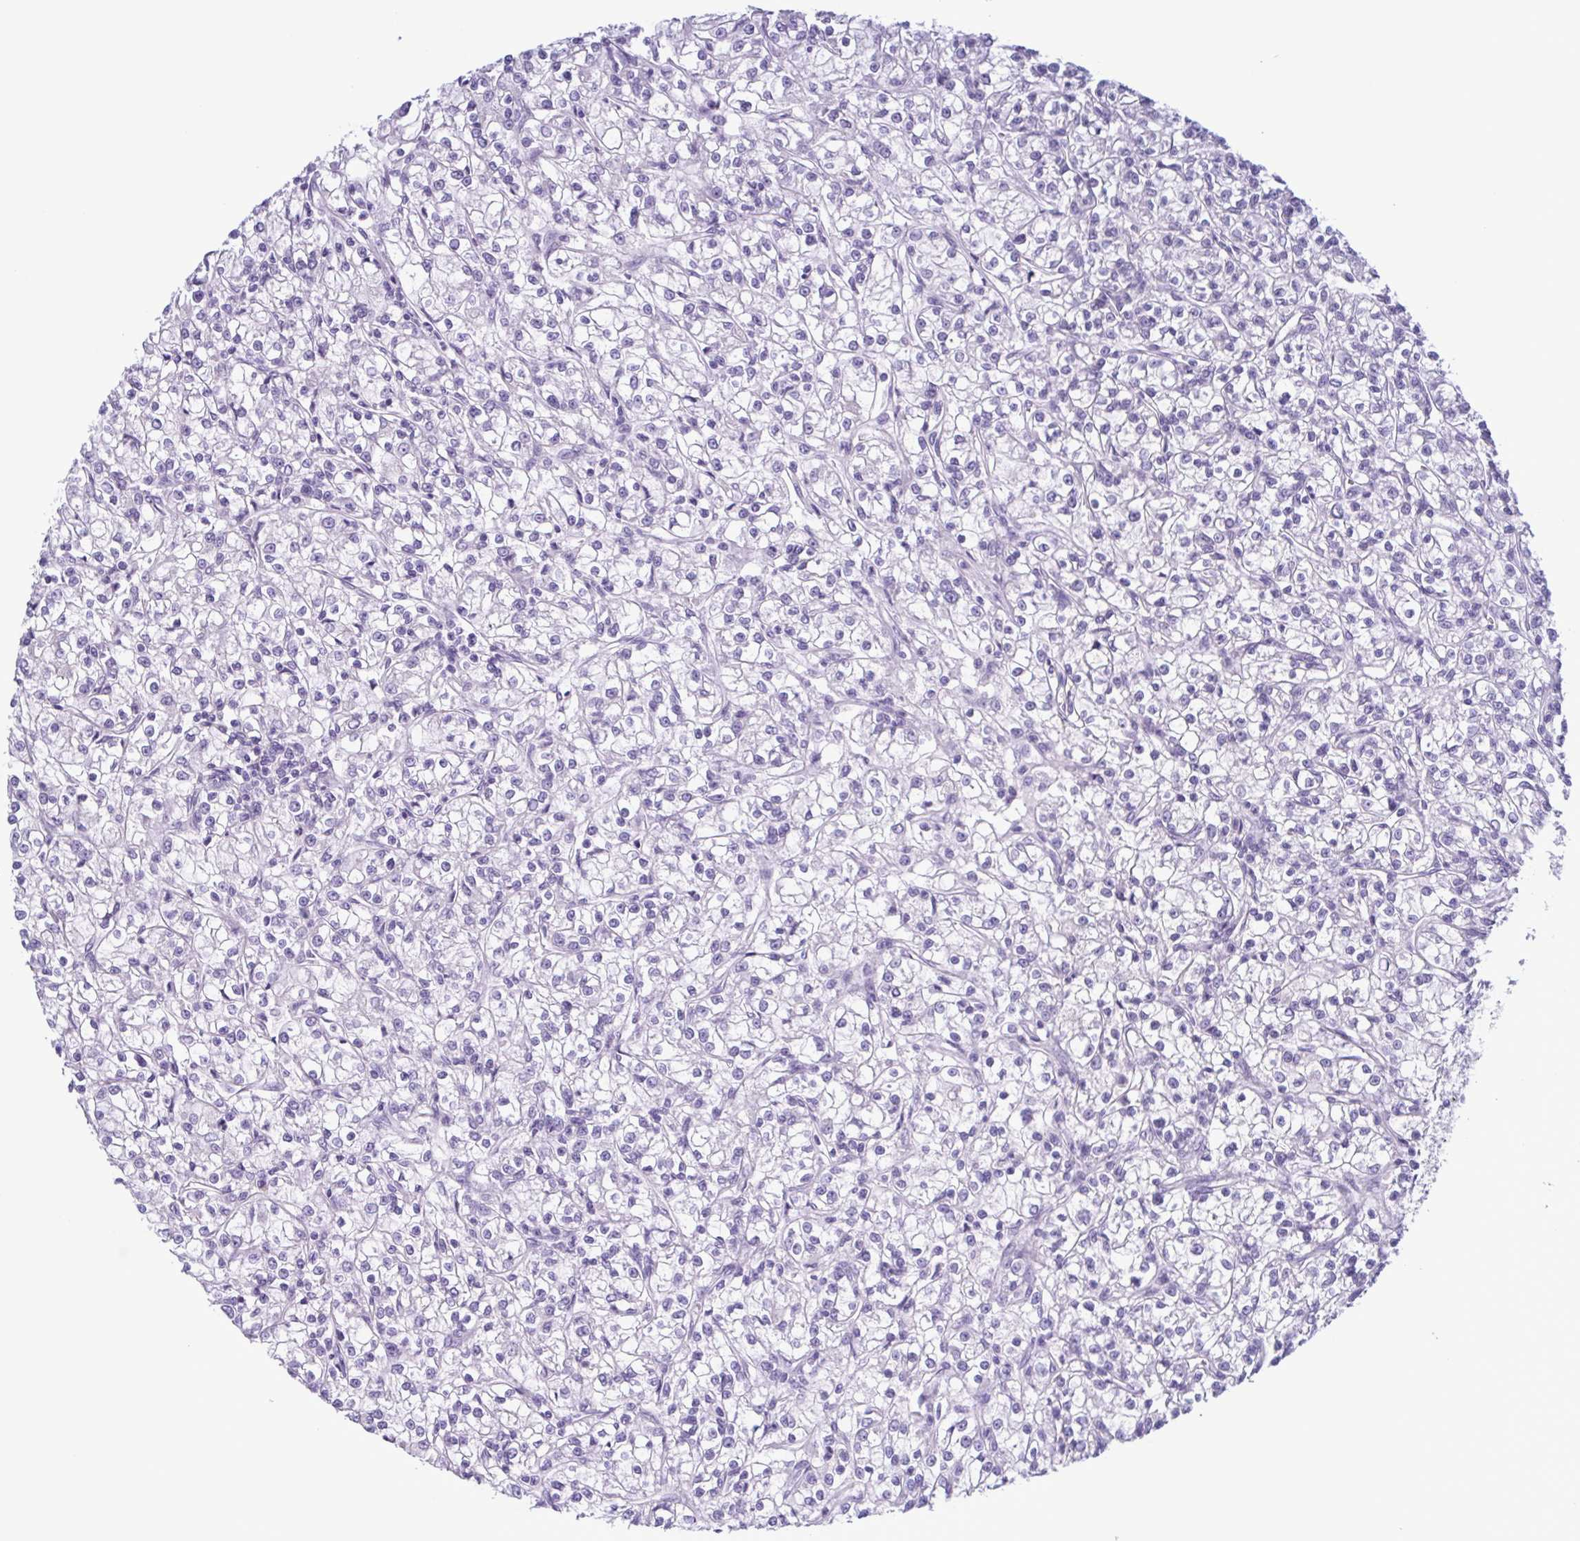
{"staining": {"intensity": "negative", "quantity": "none", "location": "none"}, "tissue": "renal cancer", "cell_type": "Tumor cells", "image_type": "cancer", "snomed": [{"axis": "morphology", "description": "Adenocarcinoma, NOS"}, {"axis": "topography", "description": "Kidney"}], "caption": "Immunohistochemical staining of human adenocarcinoma (renal) displays no significant expression in tumor cells. Nuclei are stained in blue.", "gene": "INAFM1", "patient": {"sex": "female", "age": 59}}